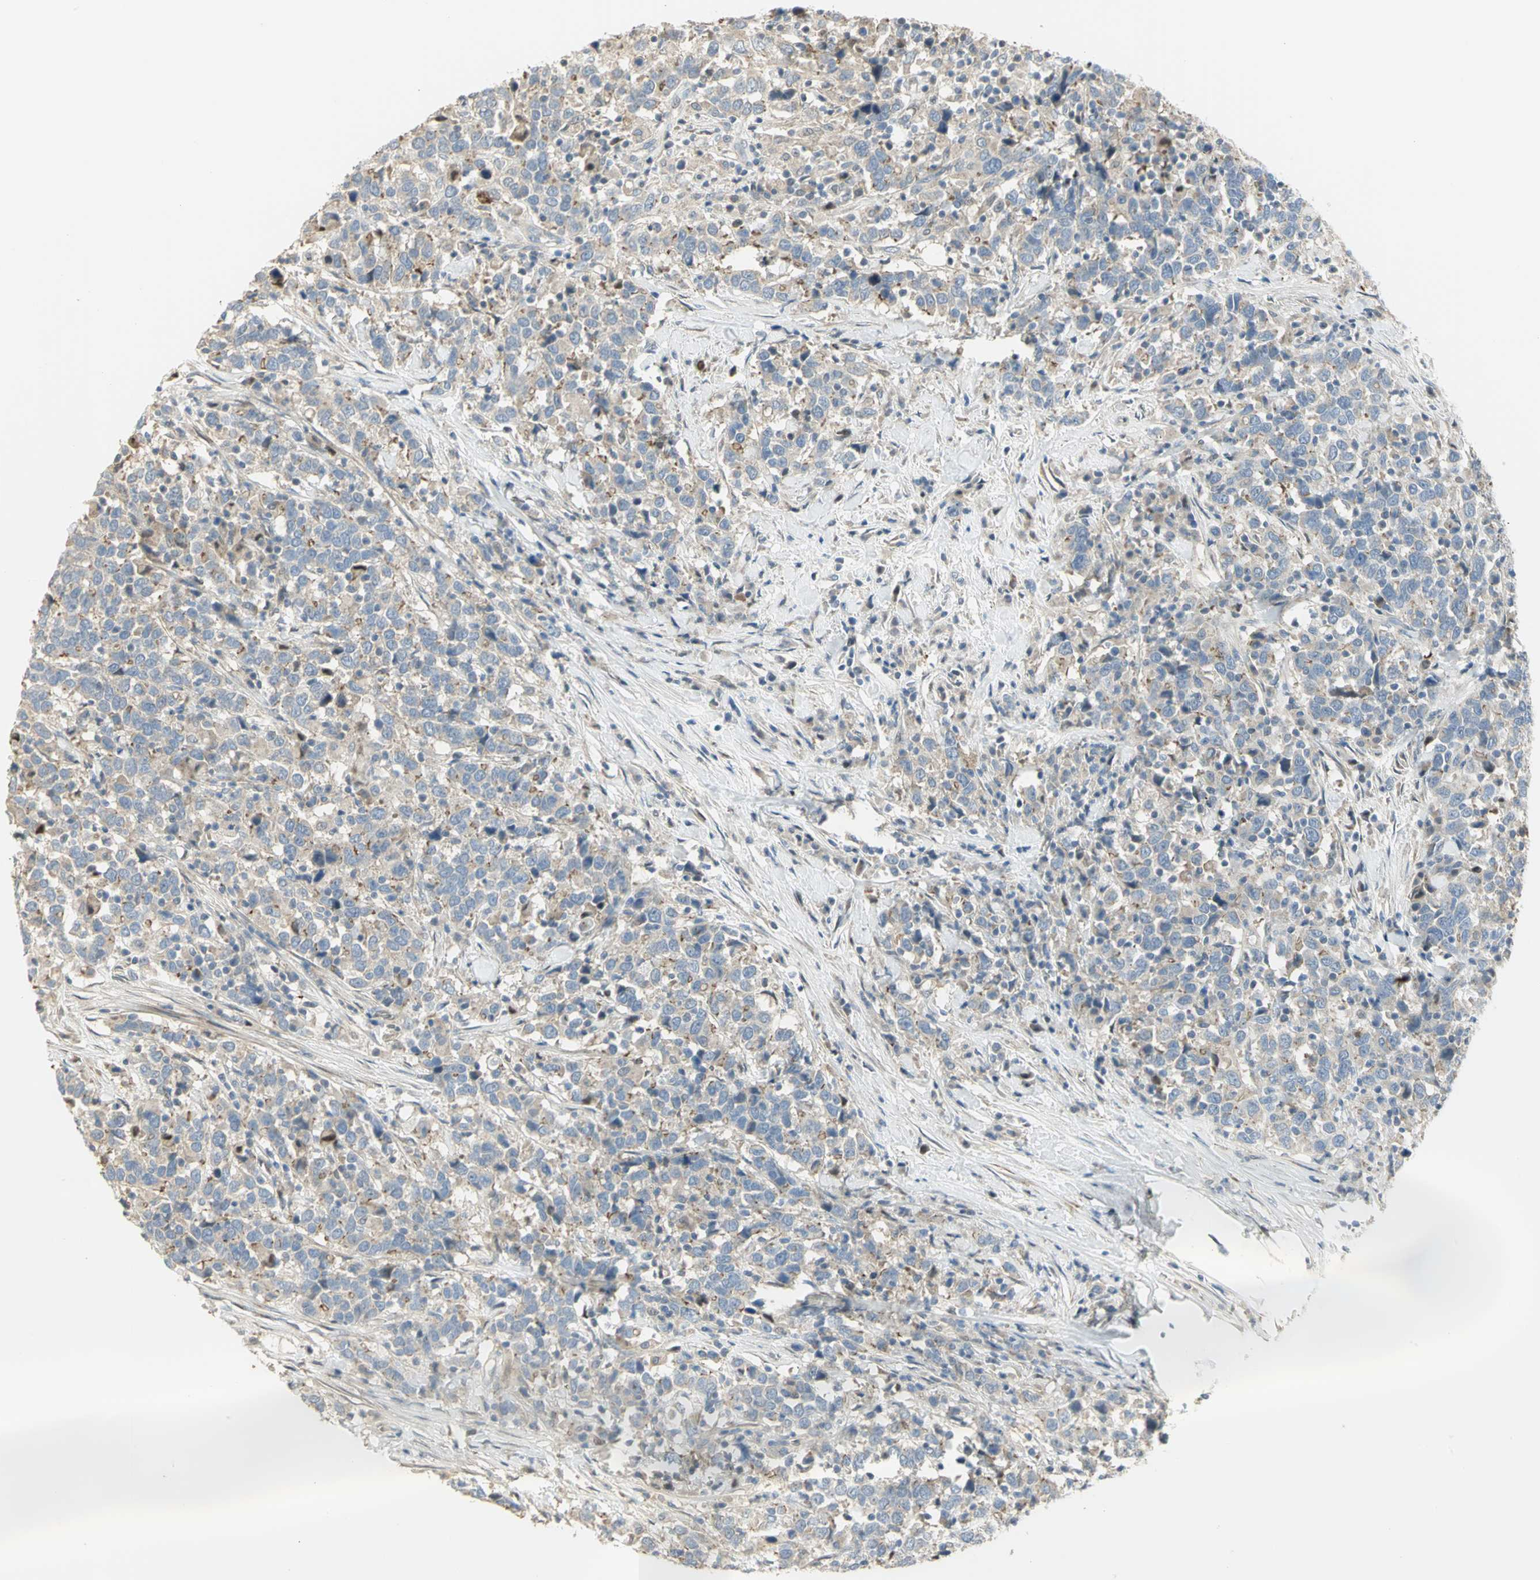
{"staining": {"intensity": "negative", "quantity": "none", "location": "none"}, "tissue": "urothelial cancer", "cell_type": "Tumor cells", "image_type": "cancer", "snomed": [{"axis": "morphology", "description": "Urothelial carcinoma, High grade"}, {"axis": "topography", "description": "Urinary bladder"}], "caption": "Tumor cells are negative for brown protein staining in high-grade urothelial carcinoma.", "gene": "ANK1", "patient": {"sex": "male", "age": 61}}